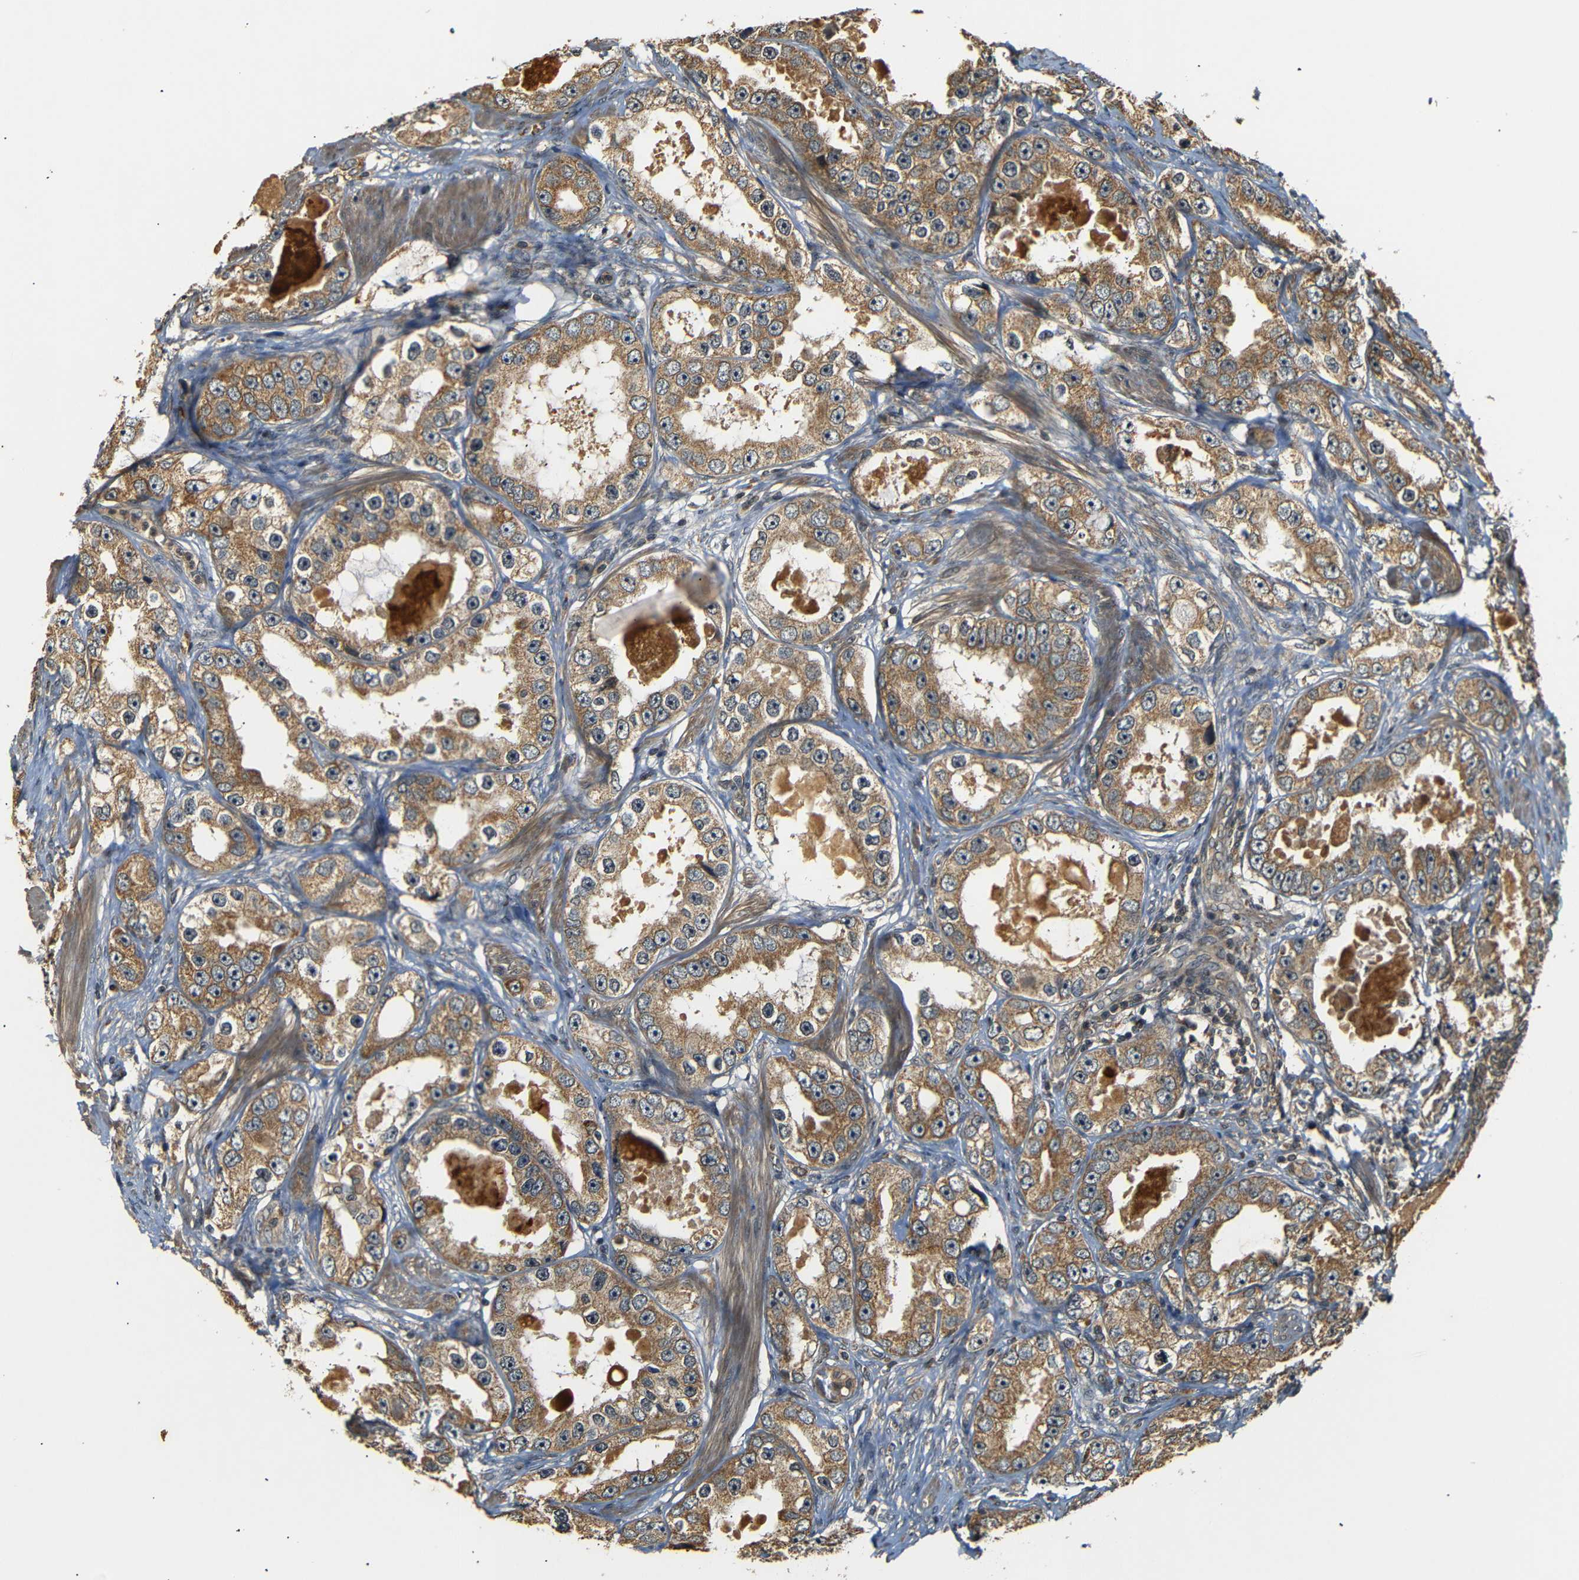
{"staining": {"intensity": "moderate", "quantity": ">75%", "location": "cytoplasmic/membranous"}, "tissue": "prostate cancer", "cell_type": "Tumor cells", "image_type": "cancer", "snomed": [{"axis": "morphology", "description": "Adenocarcinoma, High grade"}, {"axis": "topography", "description": "Prostate"}], "caption": "IHC (DAB (3,3'-diaminobenzidine)) staining of human prostate cancer demonstrates moderate cytoplasmic/membranous protein staining in about >75% of tumor cells. The staining is performed using DAB (3,3'-diaminobenzidine) brown chromogen to label protein expression. The nuclei are counter-stained blue using hematoxylin.", "gene": "TANK", "patient": {"sex": "male", "age": 63}}